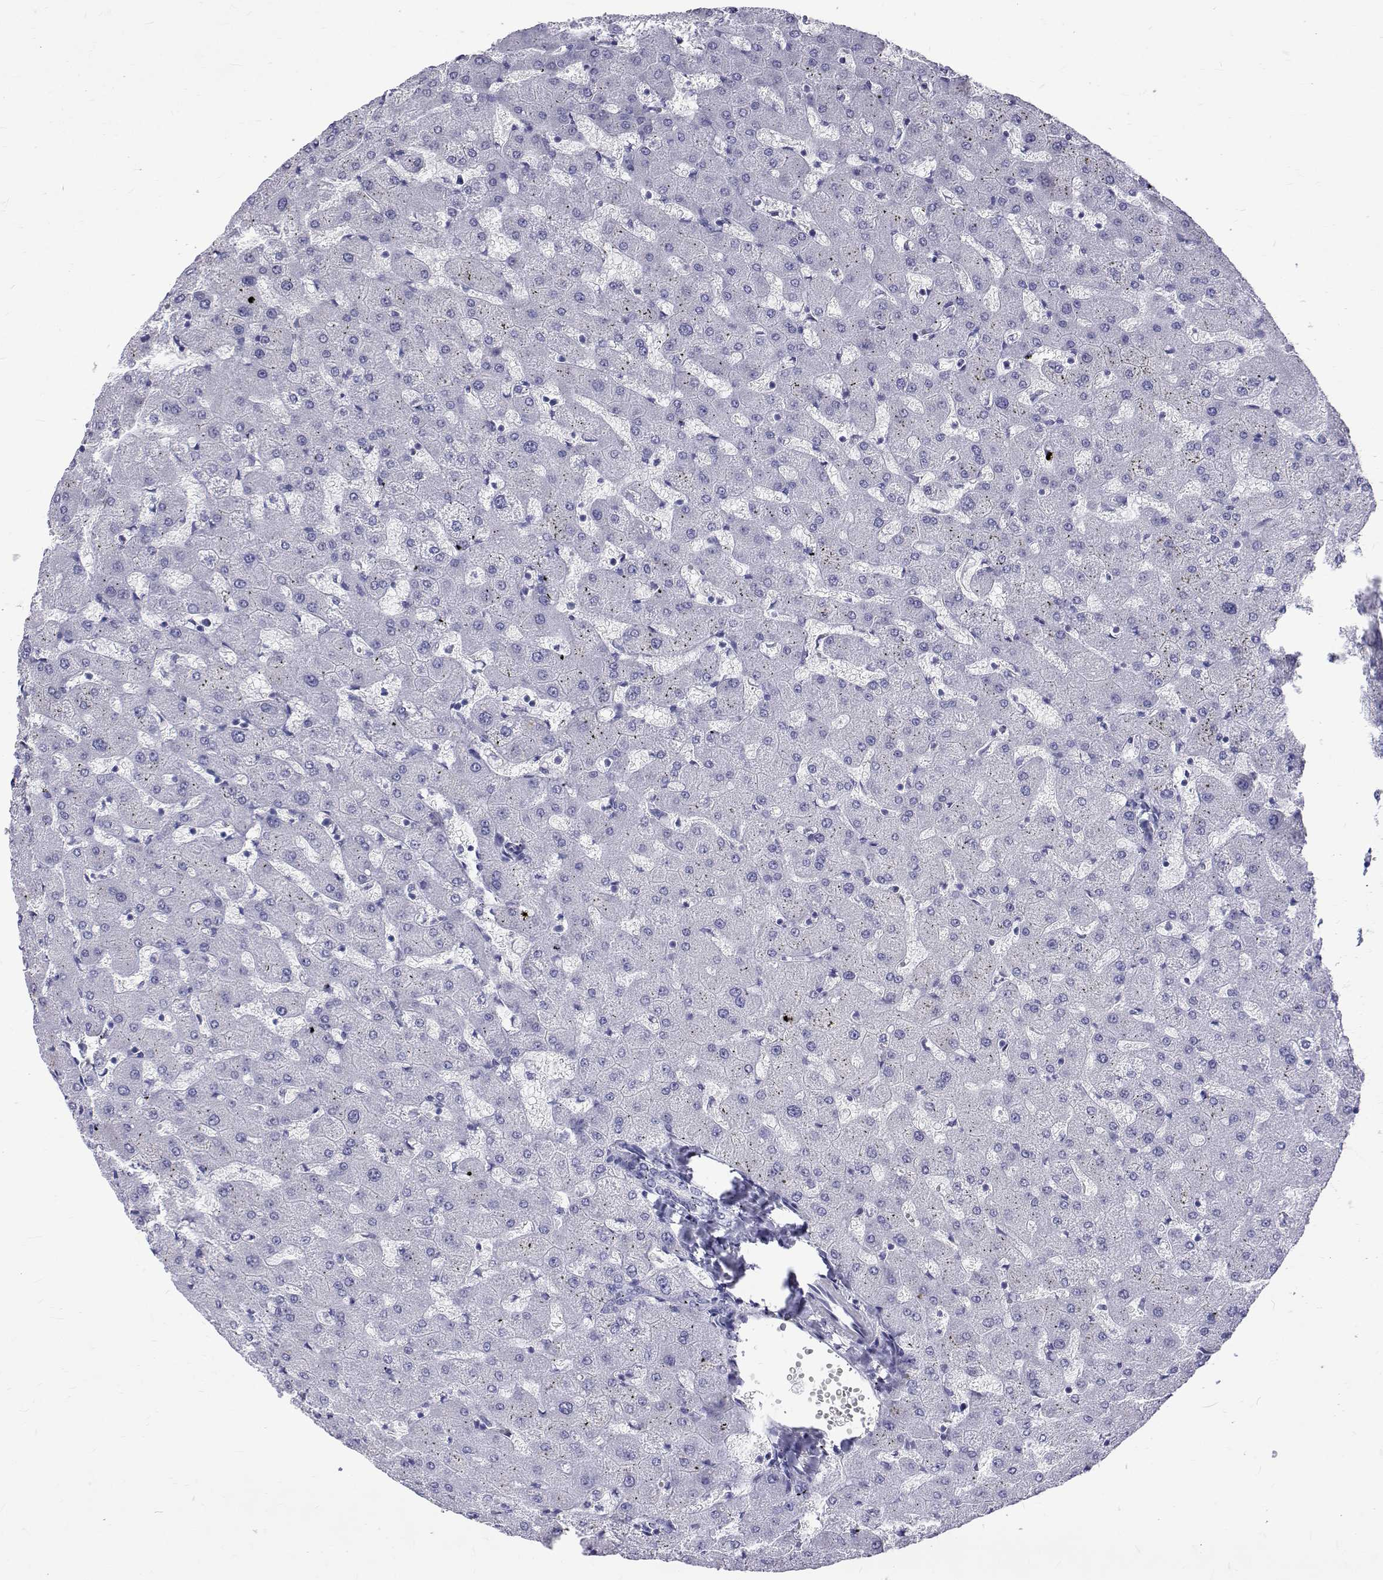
{"staining": {"intensity": "negative", "quantity": "none", "location": "none"}, "tissue": "liver", "cell_type": "Cholangiocytes", "image_type": "normal", "snomed": [{"axis": "morphology", "description": "Normal tissue, NOS"}, {"axis": "topography", "description": "Liver"}], "caption": "Immunohistochemical staining of unremarkable human liver shows no significant staining in cholangiocytes.", "gene": "OPRPN", "patient": {"sex": "female", "age": 63}}